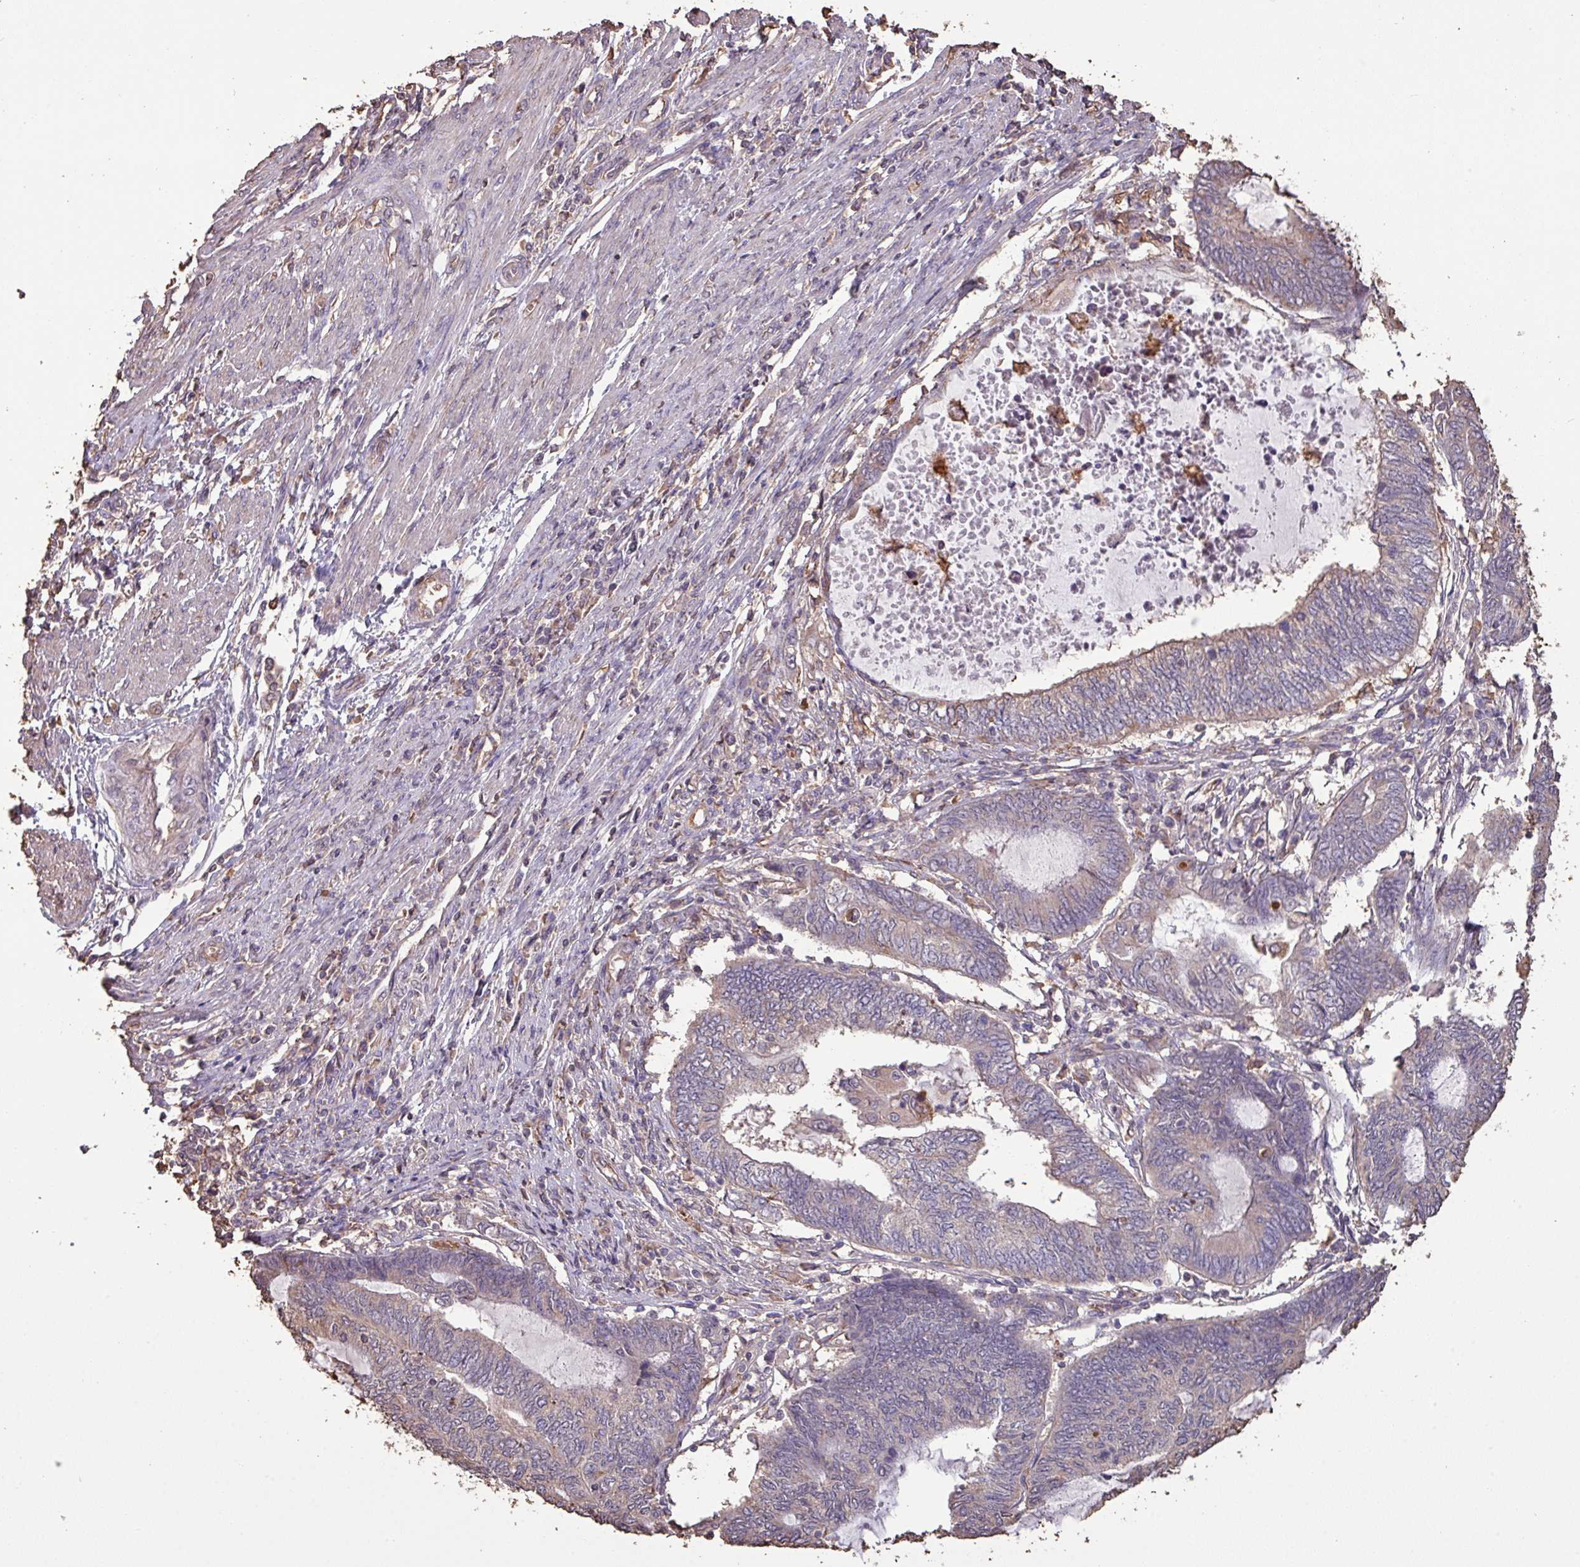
{"staining": {"intensity": "moderate", "quantity": "25%-75%", "location": "cytoplasmic/membranous"}, "tissue": "endometrial cancer", "cell_type": "Tumor cells", "image_type": "cancer", "snomed": [{"axis": "morphology", "description": "Adenocarcinoma, NOS"}, {"axis": "topography", "description": "Uterus"}, {"axis": "topography", "description": "Endometrium"}], "caption": "Tumor cells display moderate cytoplasmic/membranous expression in about 25%-75% of cells in endometrial cancer (adenocarcinoma). The protein of interest is stained brown, and the nuclei are stained in blue (DAB (3,3'-diaminobenzidine) IHC with brightfield microscopy, high magnification).", "gene": "CAMK2B", "patient": {"sex": "female", "age": 70}}